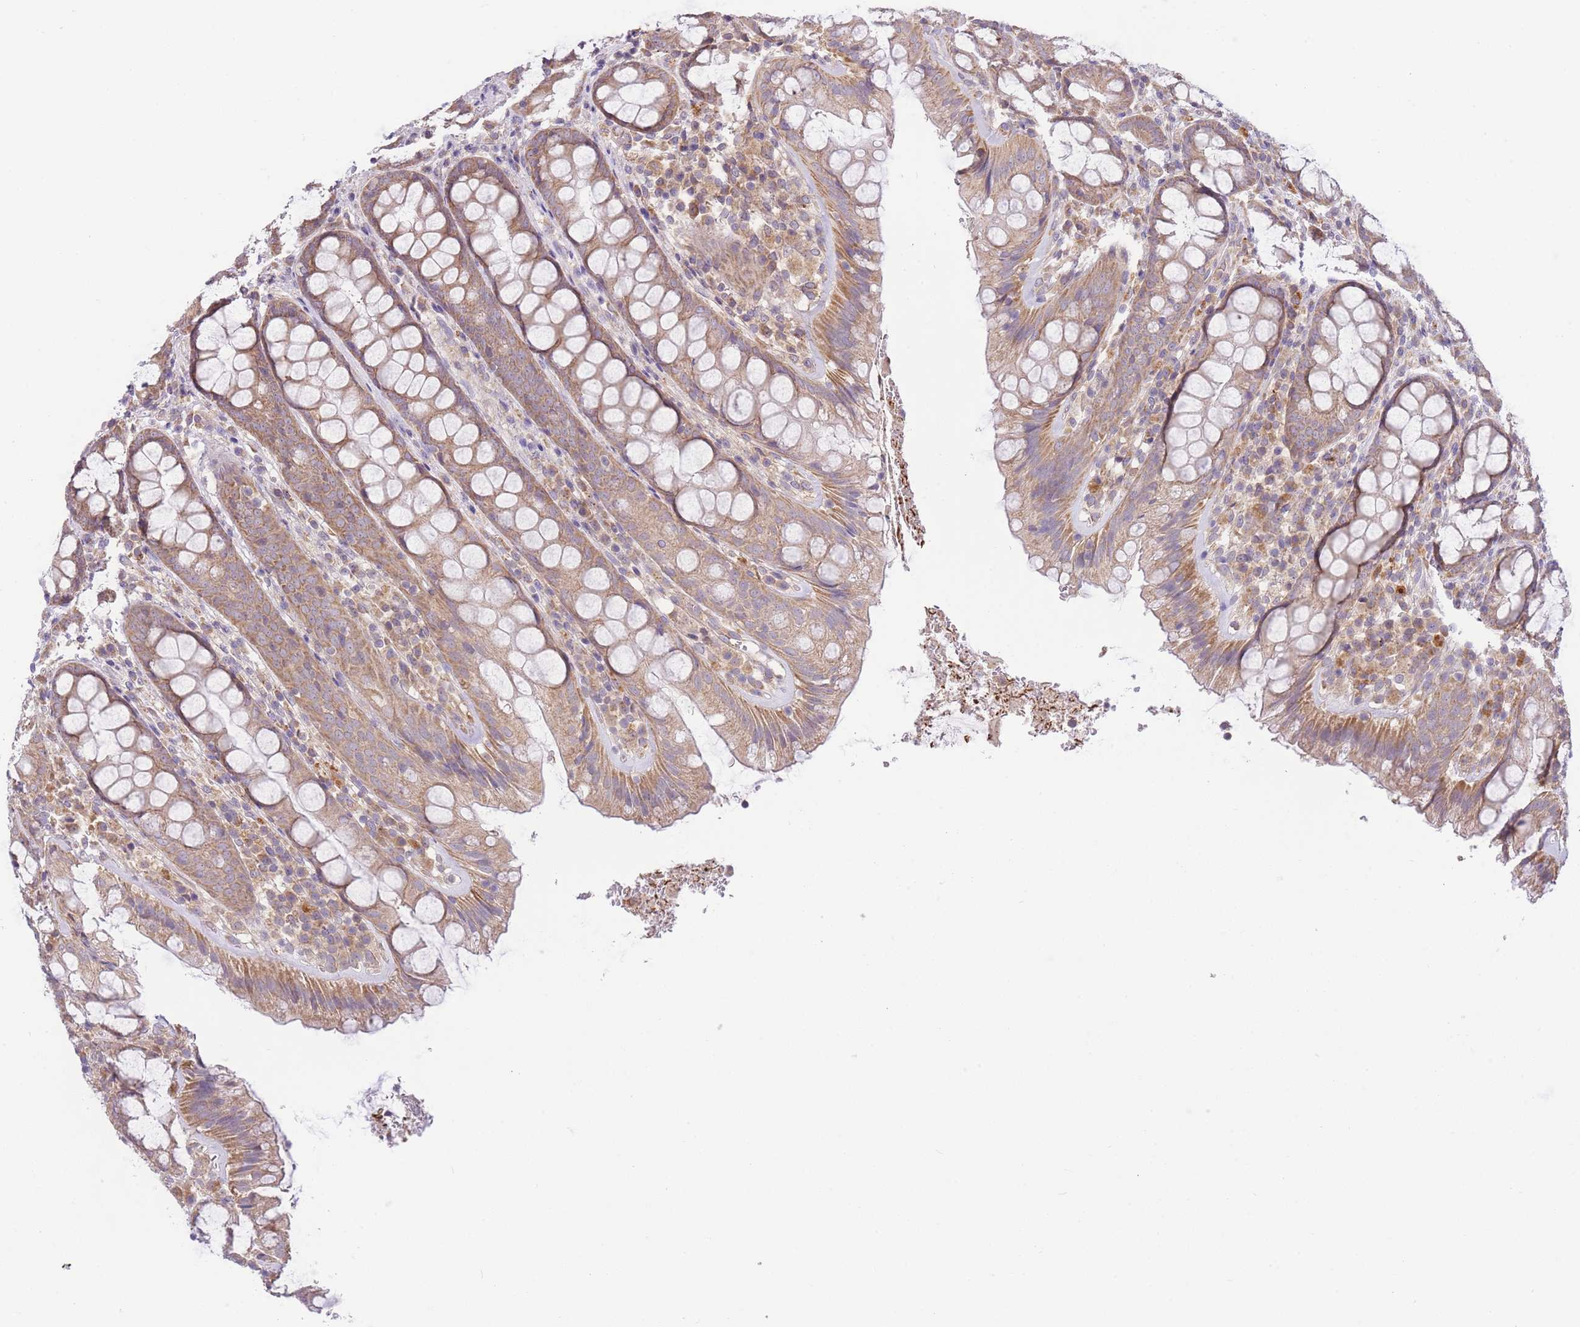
{"staining": {"intensity": "moderate", "quantity": ">75%", "location": "cytoplasmic/membranous"}, "tissue": "rectum", "cell_type": "Glandular cells", "image_type": "normal", "snomed": [{"axis": "morphology", "description": "Normal tissue, NOS"}, {"axis": "topography", "description": "Rectum"}], "caption": "Protein analysis of normal rectum demonstrates moderate cytoplasmic/membranous staining in approximately >75% of glandular cells.", "gene": "SKOR2", "patient": {"sex": "male", "age": 83}}